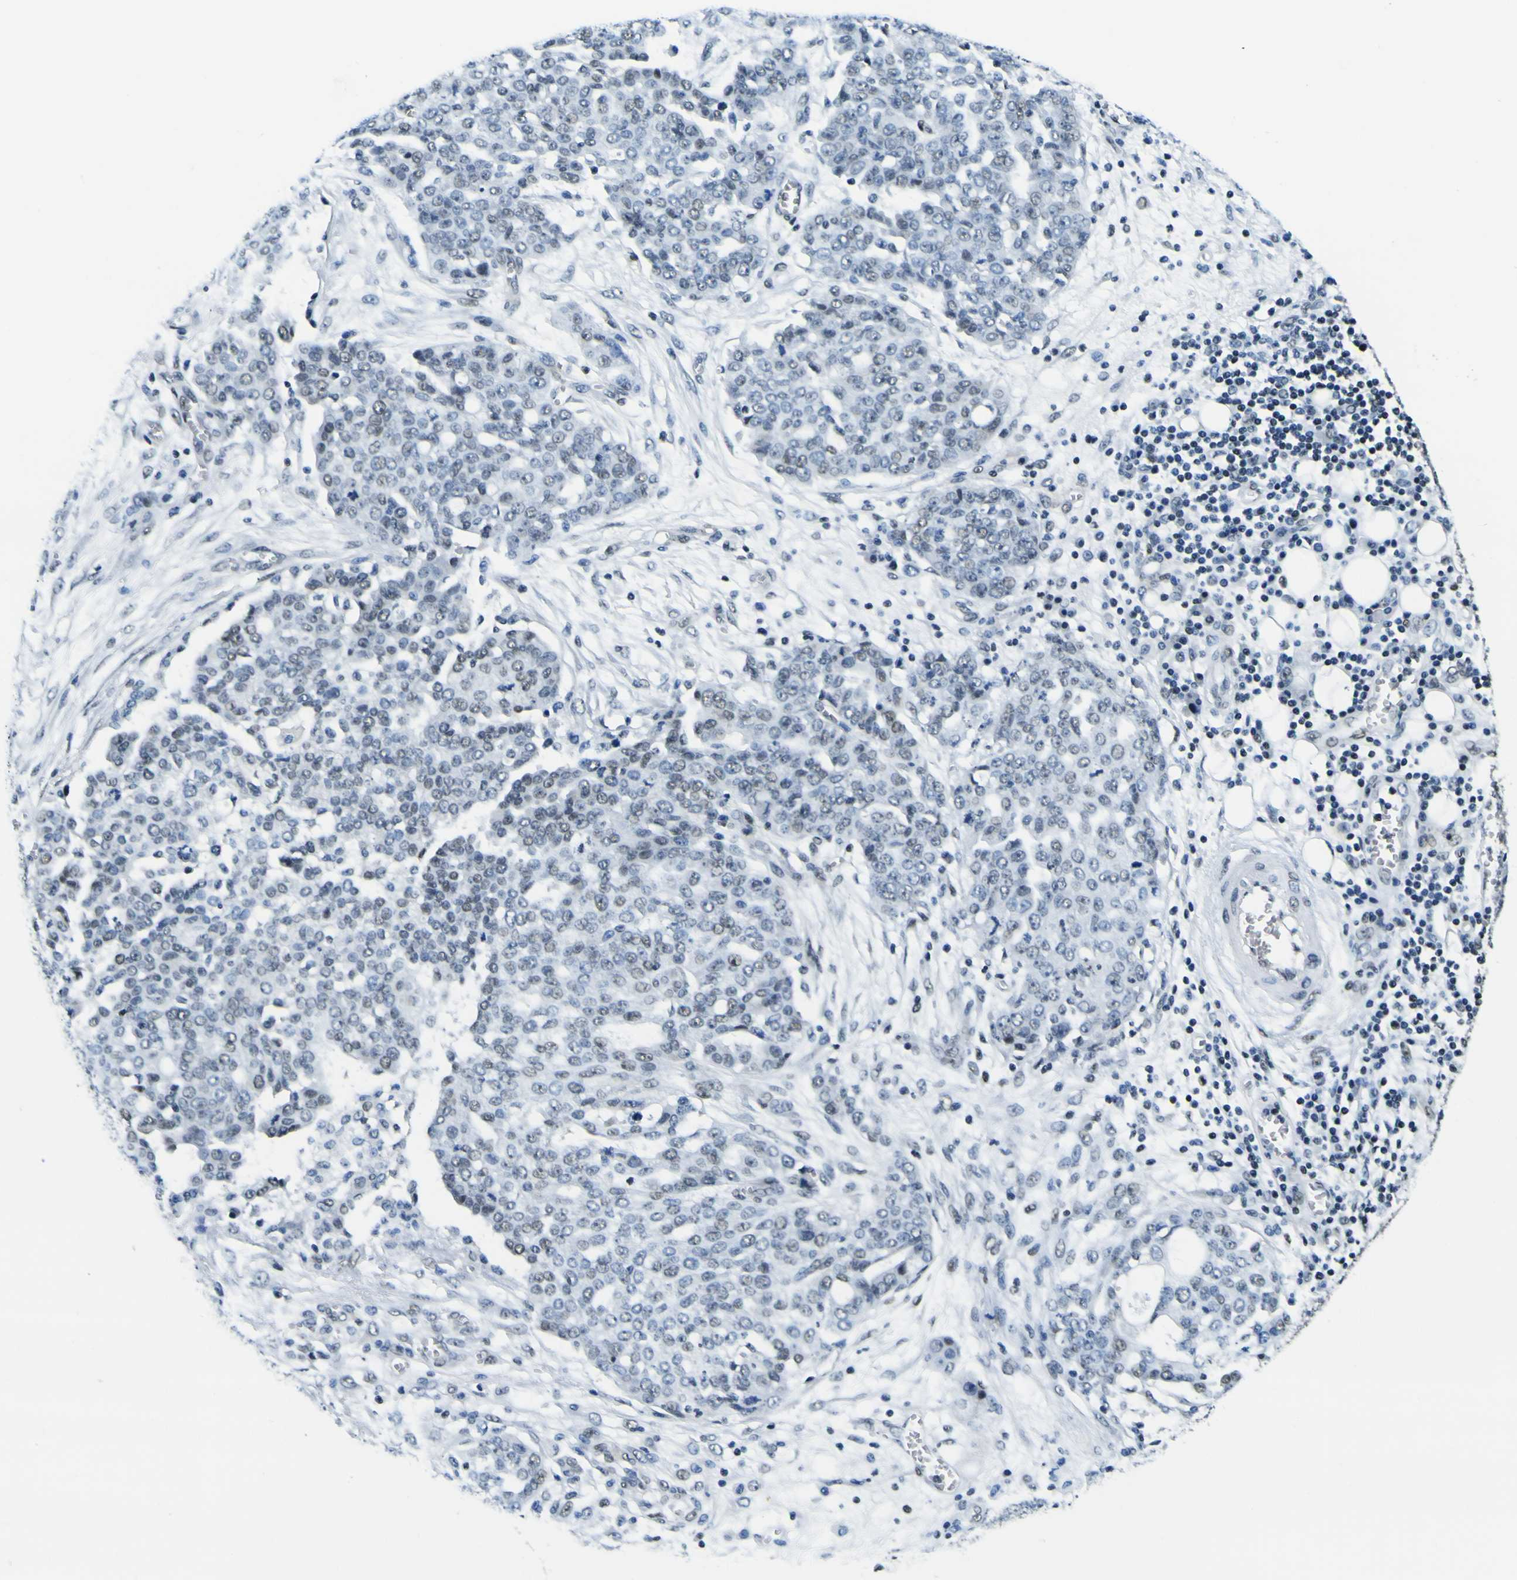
{"staining": {"intensity": "weak", "quantity": "25%-75%", "location": "nuclear"}, "tissue": "ovarian cancer", "cell_type": "Tumor cells", "image_type": "cancer", "snomed": [{"axis": "morphology", "description": "Cystadenocarcinoma, serous, NOS"}, {"axis": "topography", "description": "Soft tissue"}, {"axis": "topography", "description": "Ovary"}], "caption": "A histopathology image showing weak nuclear positivity in about 25%-75% of tumor cells in ovarian serous cystadenocarcinoma, as visualized by brown immunohistochemical staining.", "gene": "SP1", "patient": {"sex": "female", "age": 57}}